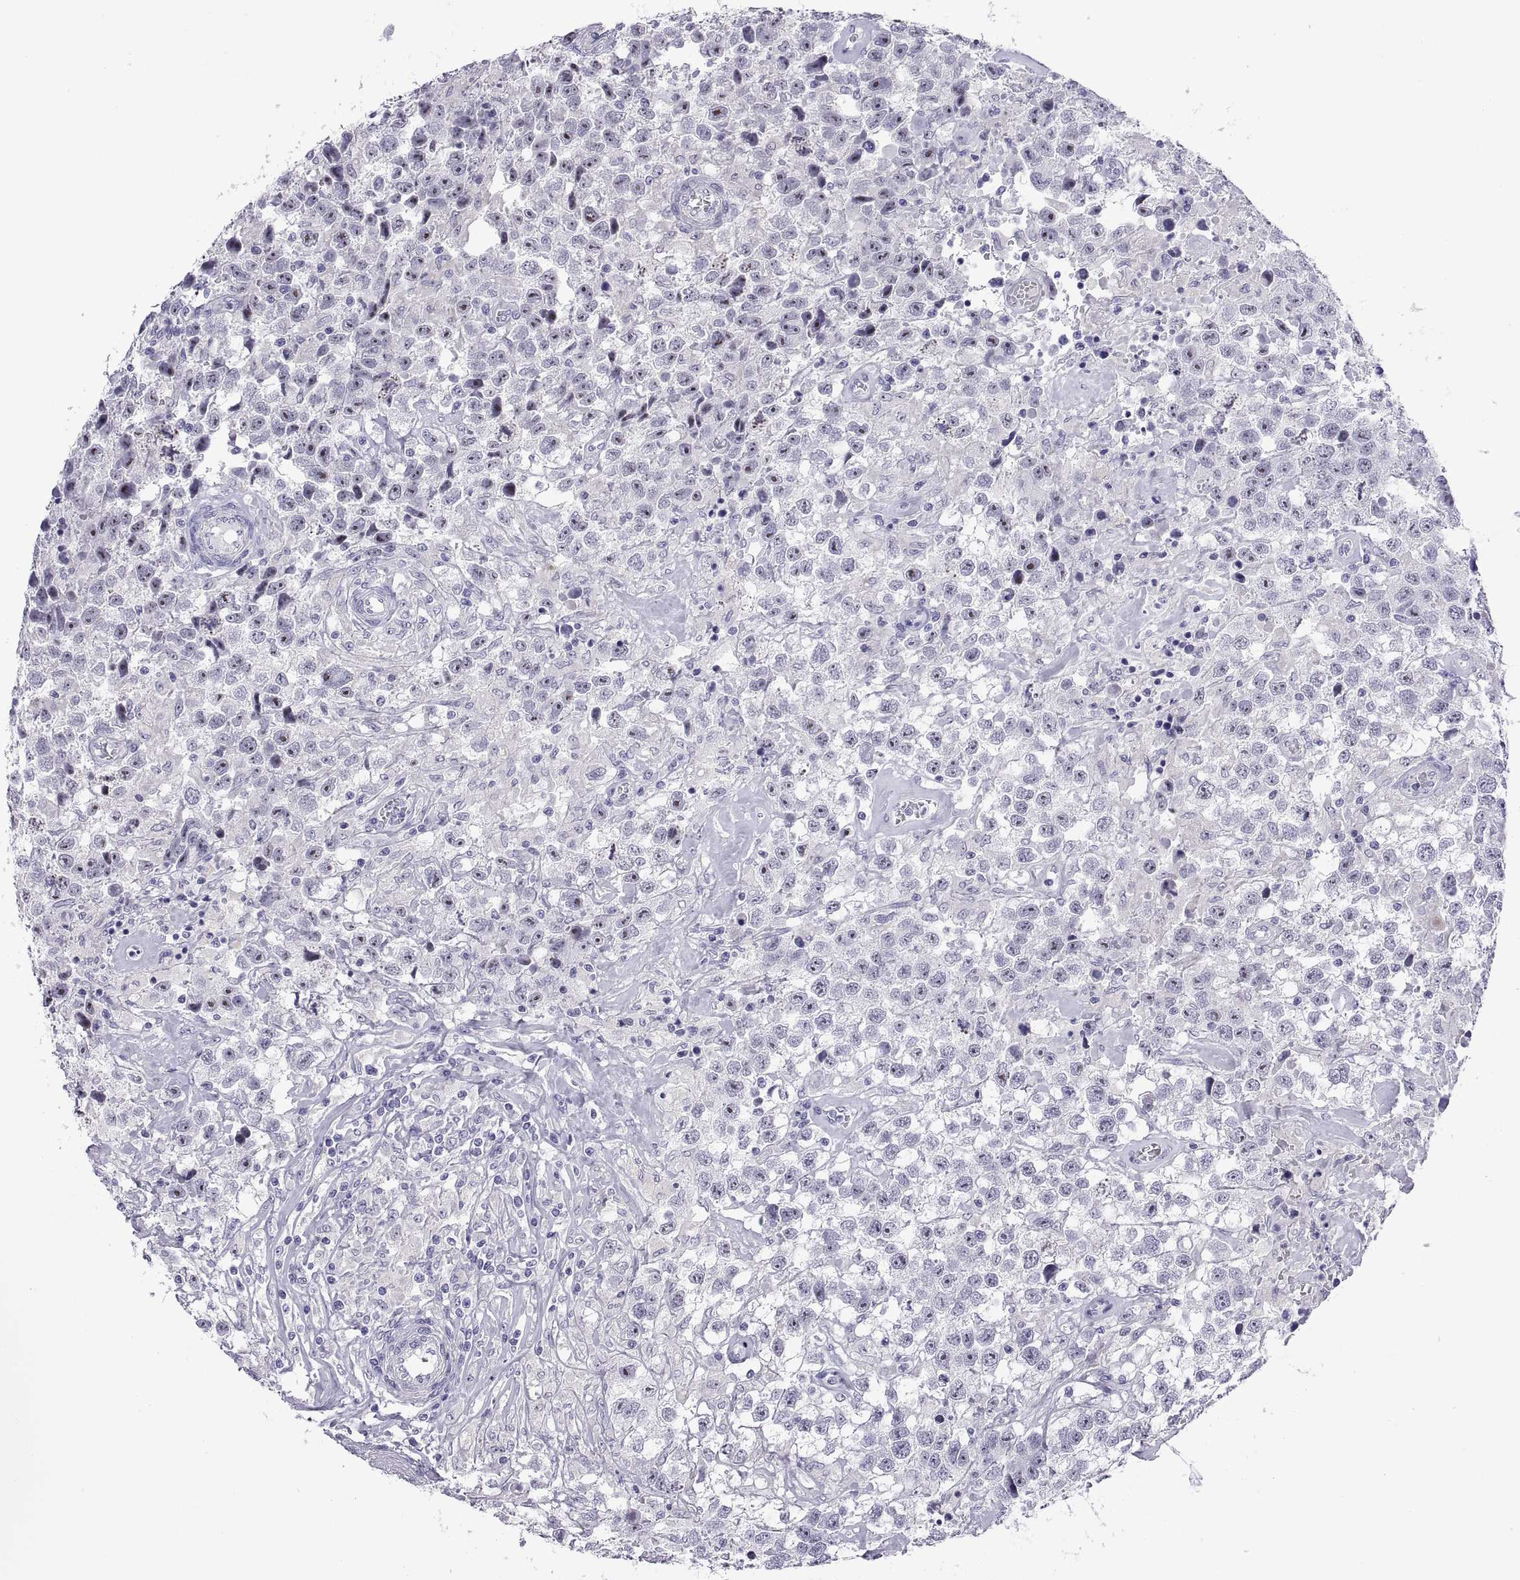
{"staining": {"intensity": "negative", "quantity": "none", "location": "none"}, "tissue": "testis cancer", "cell_type": "Tumor cells", "image_type": "cancer", "snomed": [{"axis": "morphology", "description": "Seminoma, NOS"}, {"axis": "topography", "description": "Testis"}], "caption": "A histopathology image of testis seminoma stained for a protein demonstrates no brown staining in tumor cells. Brightfield microscopy of IHC stained with DAB (3,3'-diaminobenzidine) (brown) and hematoxylin (blue), captured at high magnification.", "gene": "VSX2", "patient": {"sex": "male", "age": 43}}